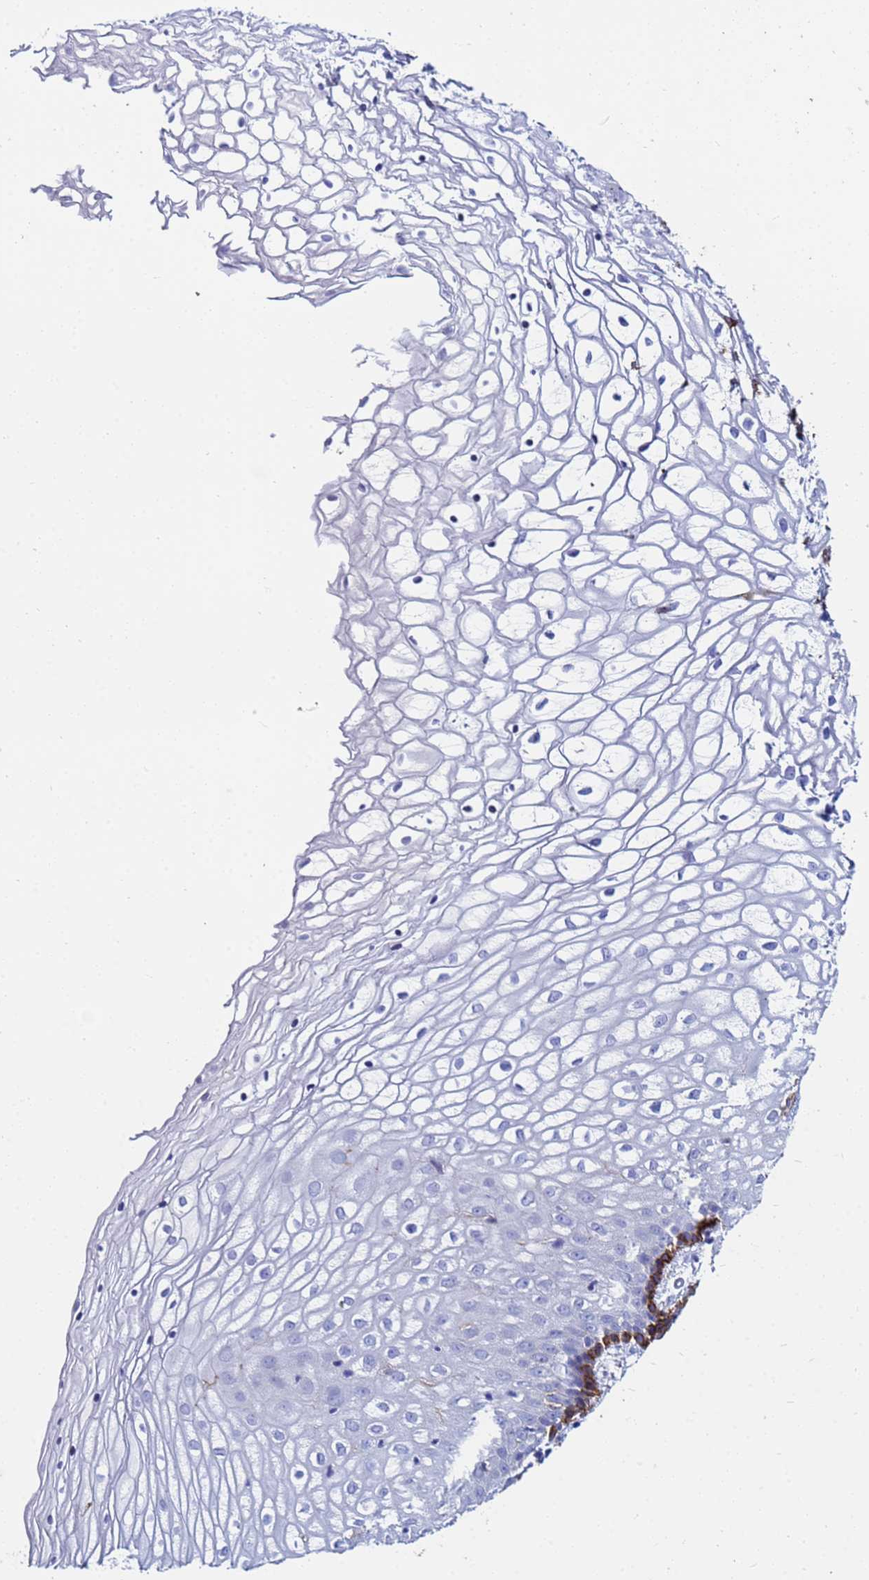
{"staining": {"intensity": "moderate", "quantity": "<25%", "location": "cytoplasmic/membranous"}, "tissue": "vagina", "cell_type": "Squamous epithelial cells", "image_type": "normal", "snomed": [{"axis": "morphology", "description": "Normal tissue, NOS"}, {"axis": "topography", "description": "Vagina"}], "caption": "A brown stain highlights moderate cytoplasmic/membranous positivity of a protein in squamous epithelial cells of normal human vagina. (DAB (3,3'-diaminobenzidine) IHC with brightfield microscopy, high magnification).", "gene": "BASP1", "patient": {"sex": "female", "age": 34}}